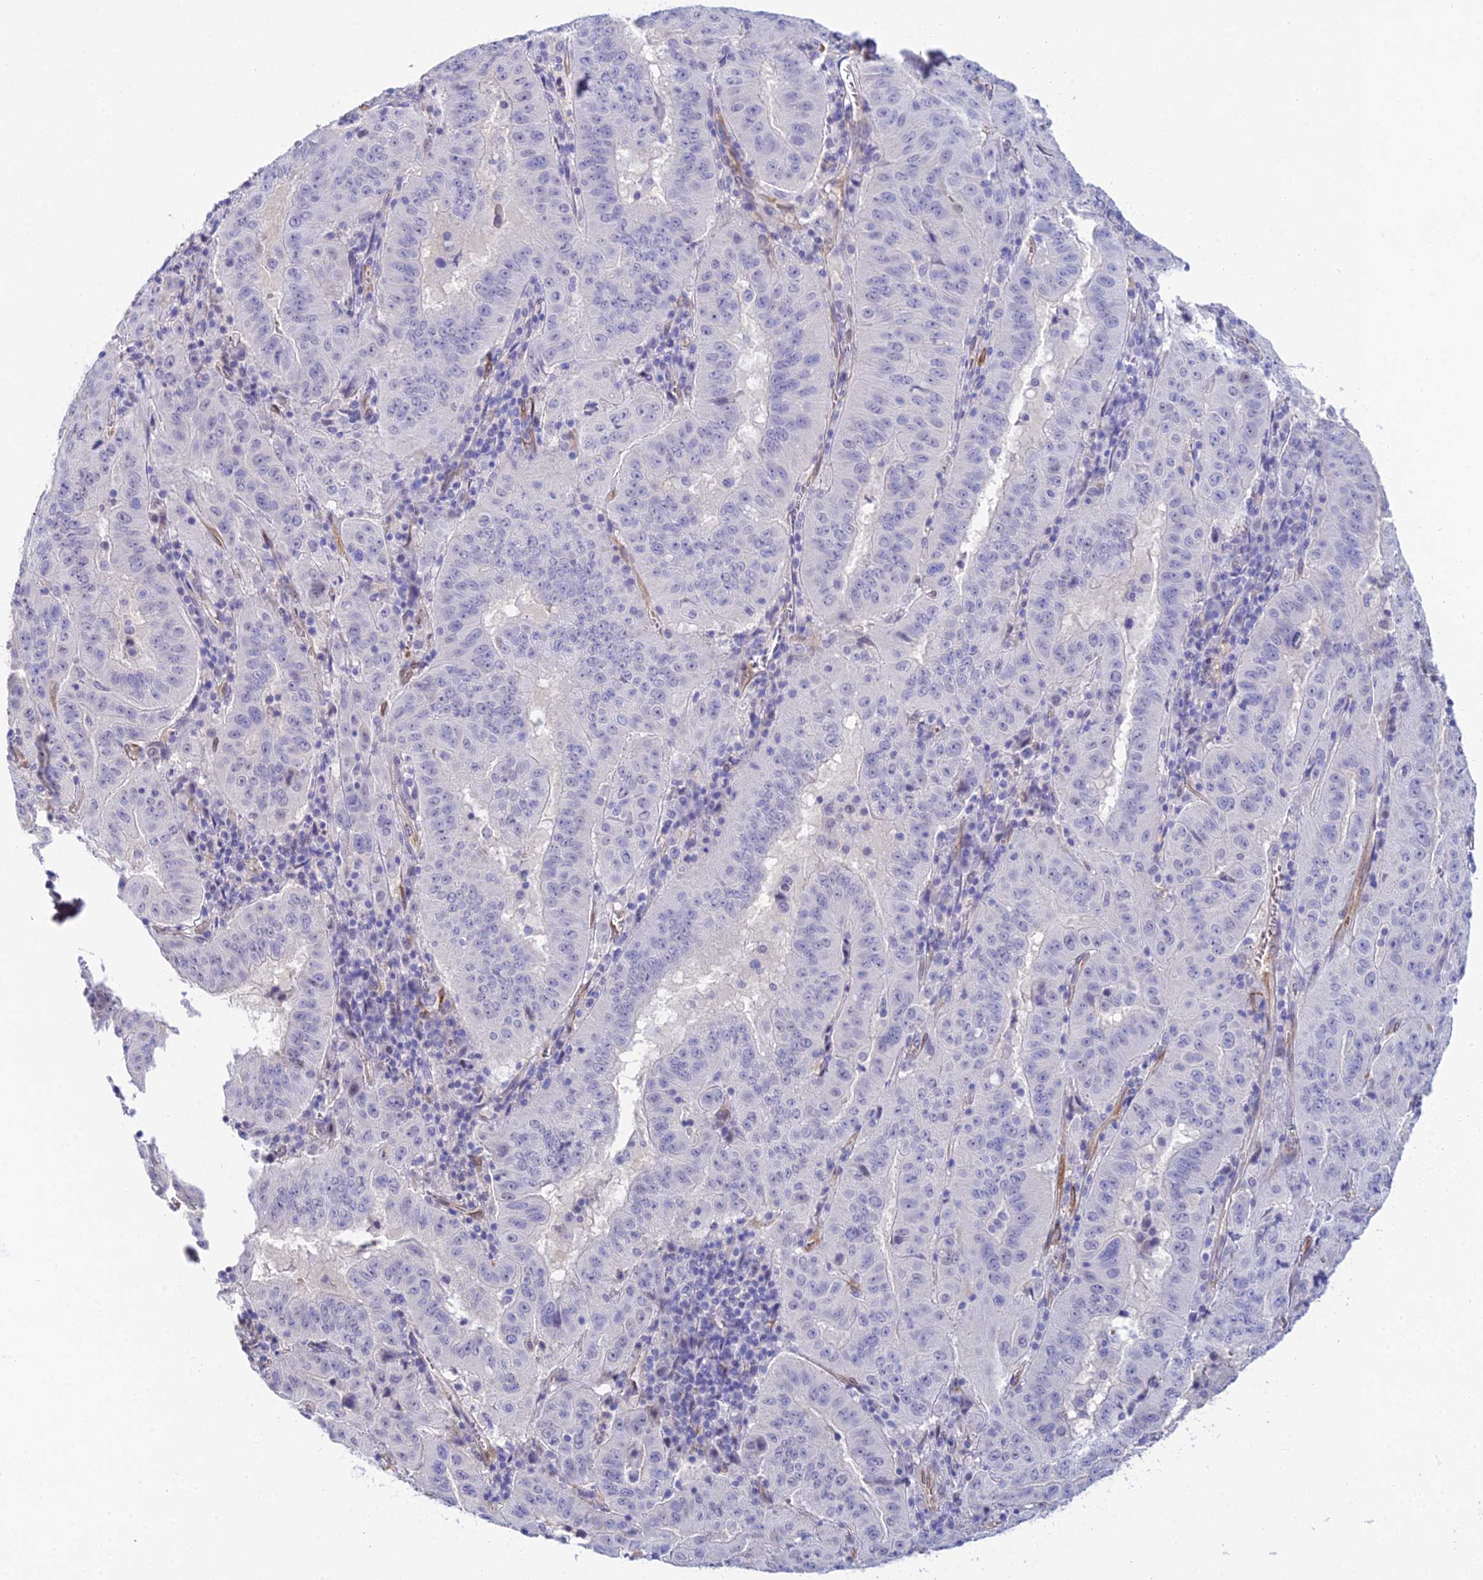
{"staining": {"intensity": "negative", "quantity": "none", "location": "none"}, "tissue": "pancreatic cancer", "cell_type": "Tumor cells", "image_type": "cancer", "snomed": [{"axis": "morphology", "description": "Adenocarcinoma, NOS"}, {"axis": "topography", "description": "Pancreas"}], "caption": "Immunohistochemistry (IHC) of pancreatic cancer (adenocarcinoma) shows no staining in tumor cells.", "gene": "MXRA7", "patient": {"sex": "male", "age": 63}}